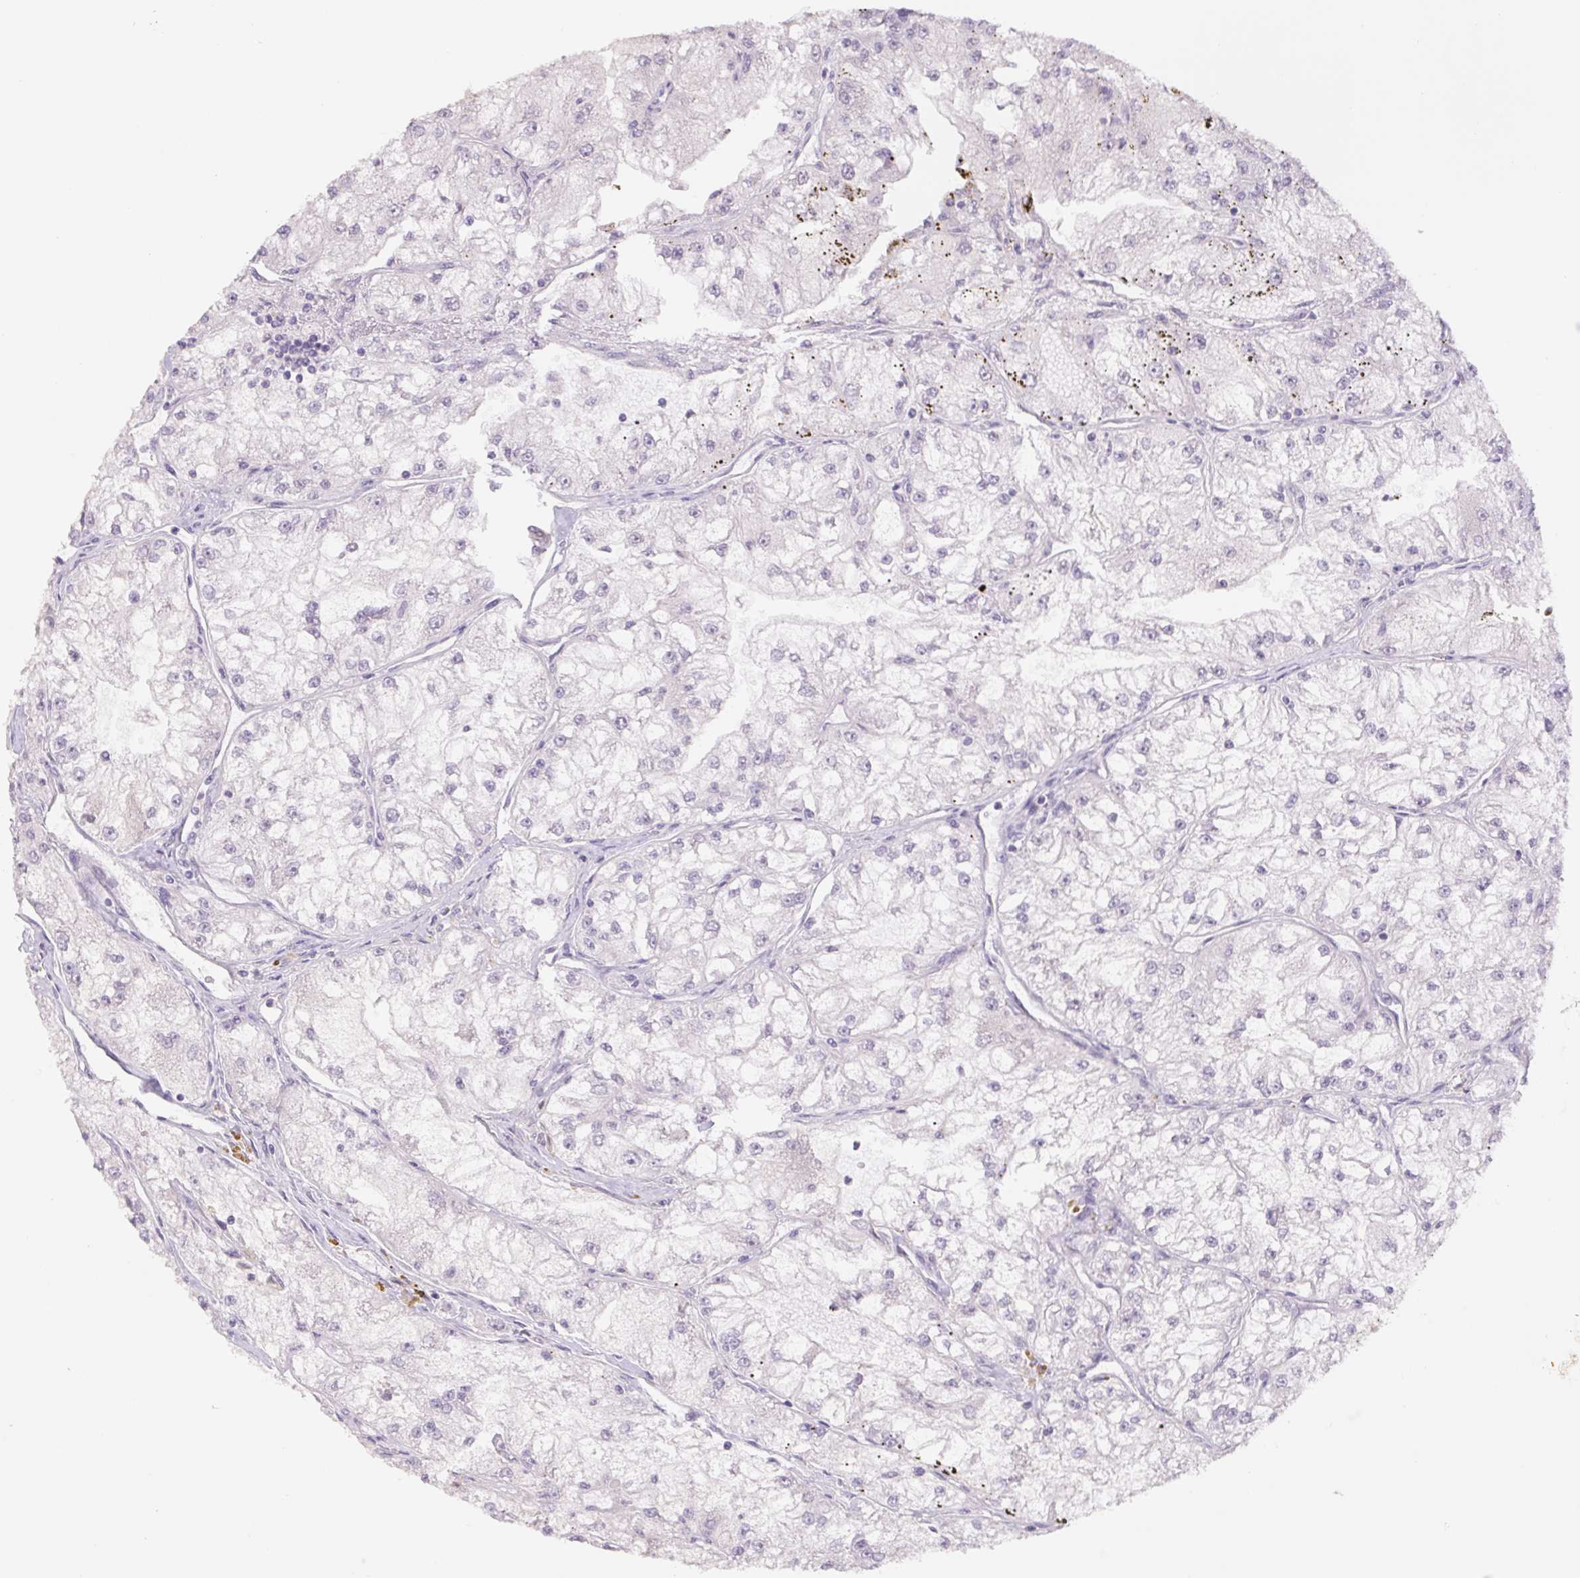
{"staining": {"intensity": "negative", "quantity": "none", "location": "none"}, "tissue": "renal cancer", "cell_type": "Tumor cells", "image_type": "cancer", "snomed": [{"axis": "morphology", "description": "Adenocarcinoma, NOS"}, {"axis": "topography", "description": "Kidney"}], "caption": "Immunohistochemistry of human renal adenocarcinoma demonstrates no expression in tumor cells.", "gene": "PNMA8B", "patient": {"sex": "female", "age": 72}}